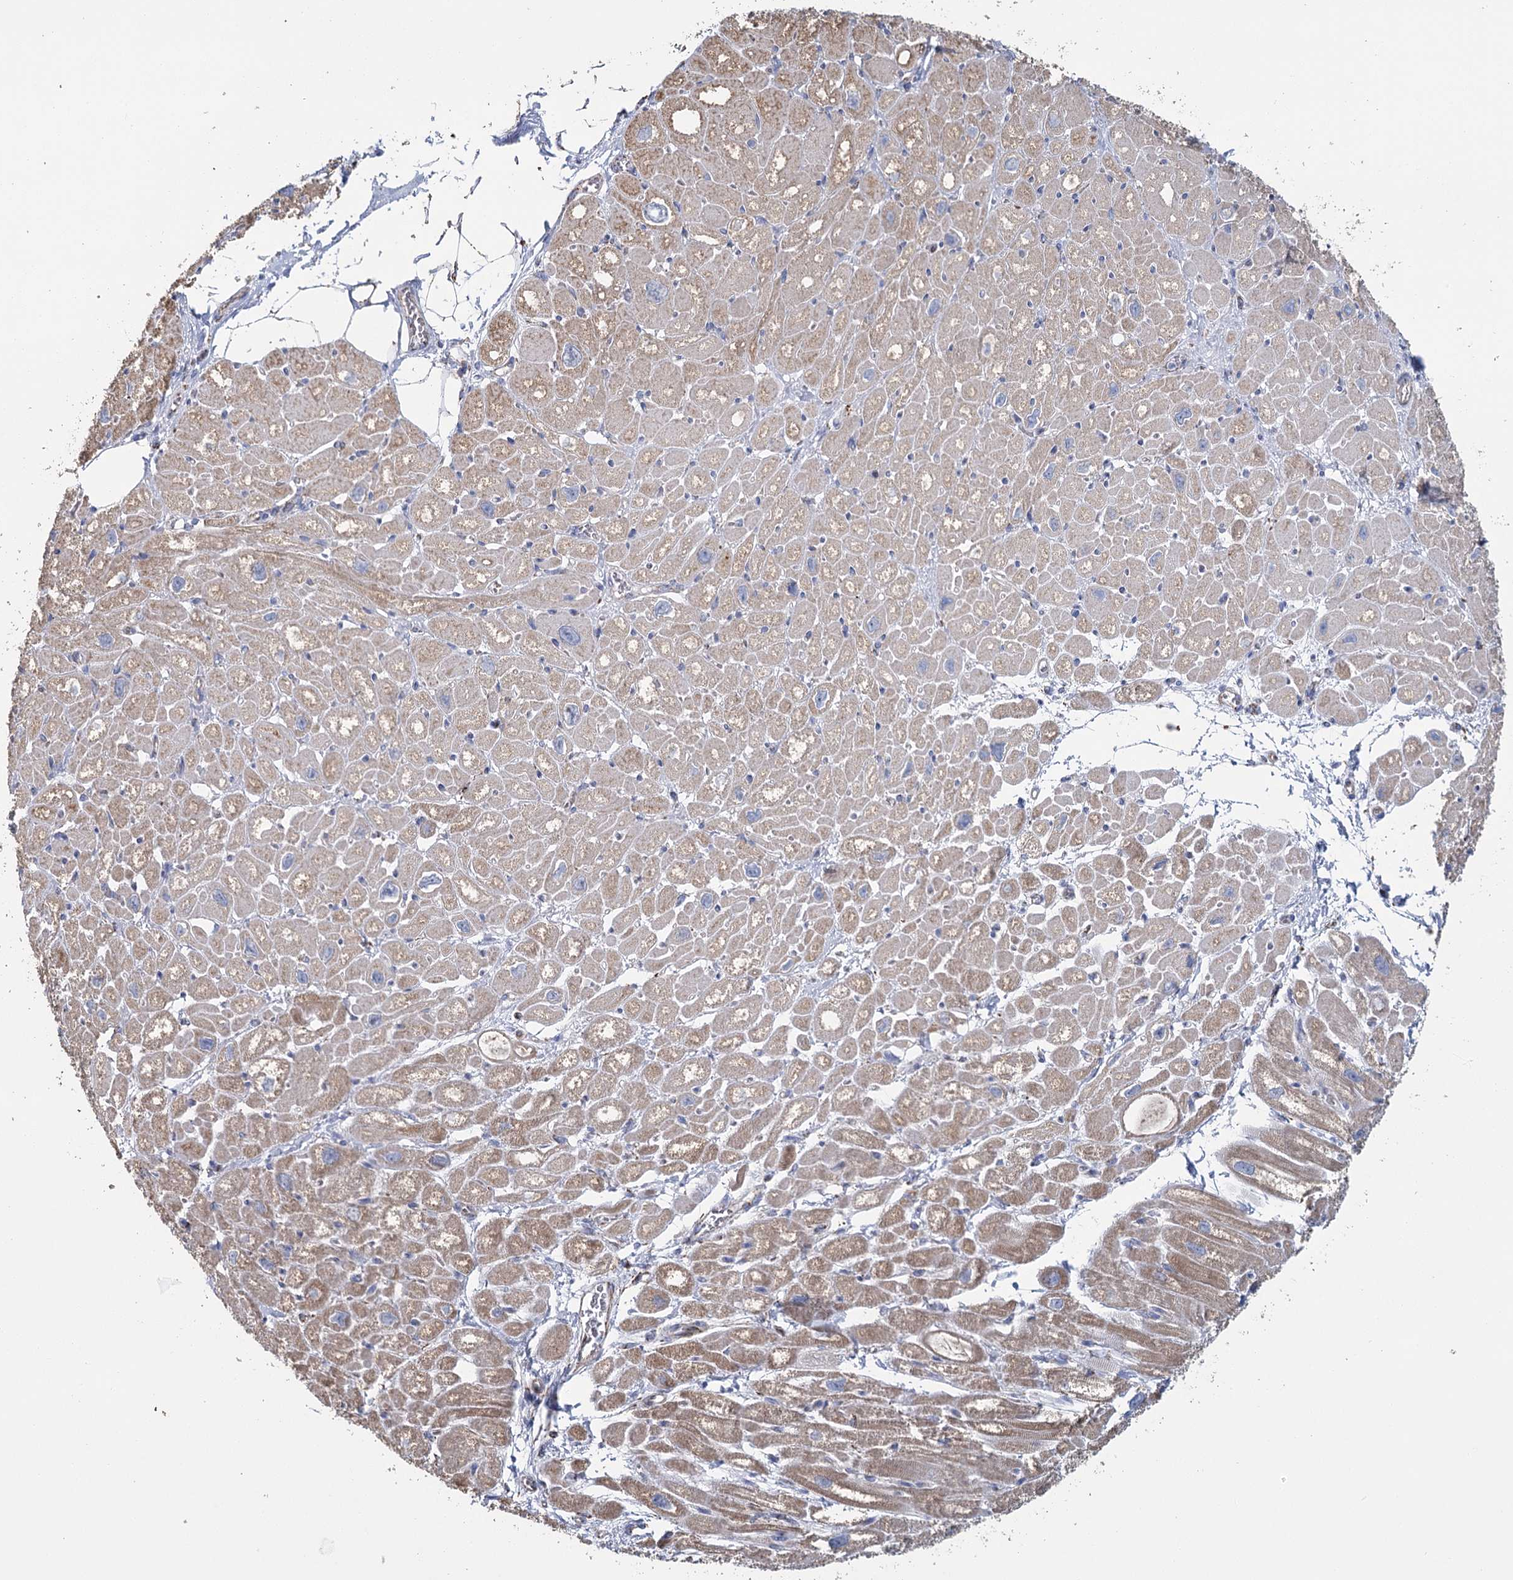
{"staining": {"intensity": "weak", "quantity": "25%-75%", "location": "cytoplasmic/membranous,nuclear"}, "tissue": "heart muscle", "cell_type": "Cardiomyocytes", "image_type": "normal", "snomed": [{"axis": "morphology", "description": "Normal tissue, NOS"}, {"axis": "topography", "description": "Heart"}], "caption": "IHC (DAB (3,3'-diaminobenzidine)) staining of normal human heart muscle shows weak cytoplasmic/membranous,nuclear protein positivity in about 25%-75% of cardiomyocytes. (brown staining indicates protein expression, while blue staining denotes nuclei).", "gene": "MRPL44", "patient": {"sex": "male", "age": 50}}